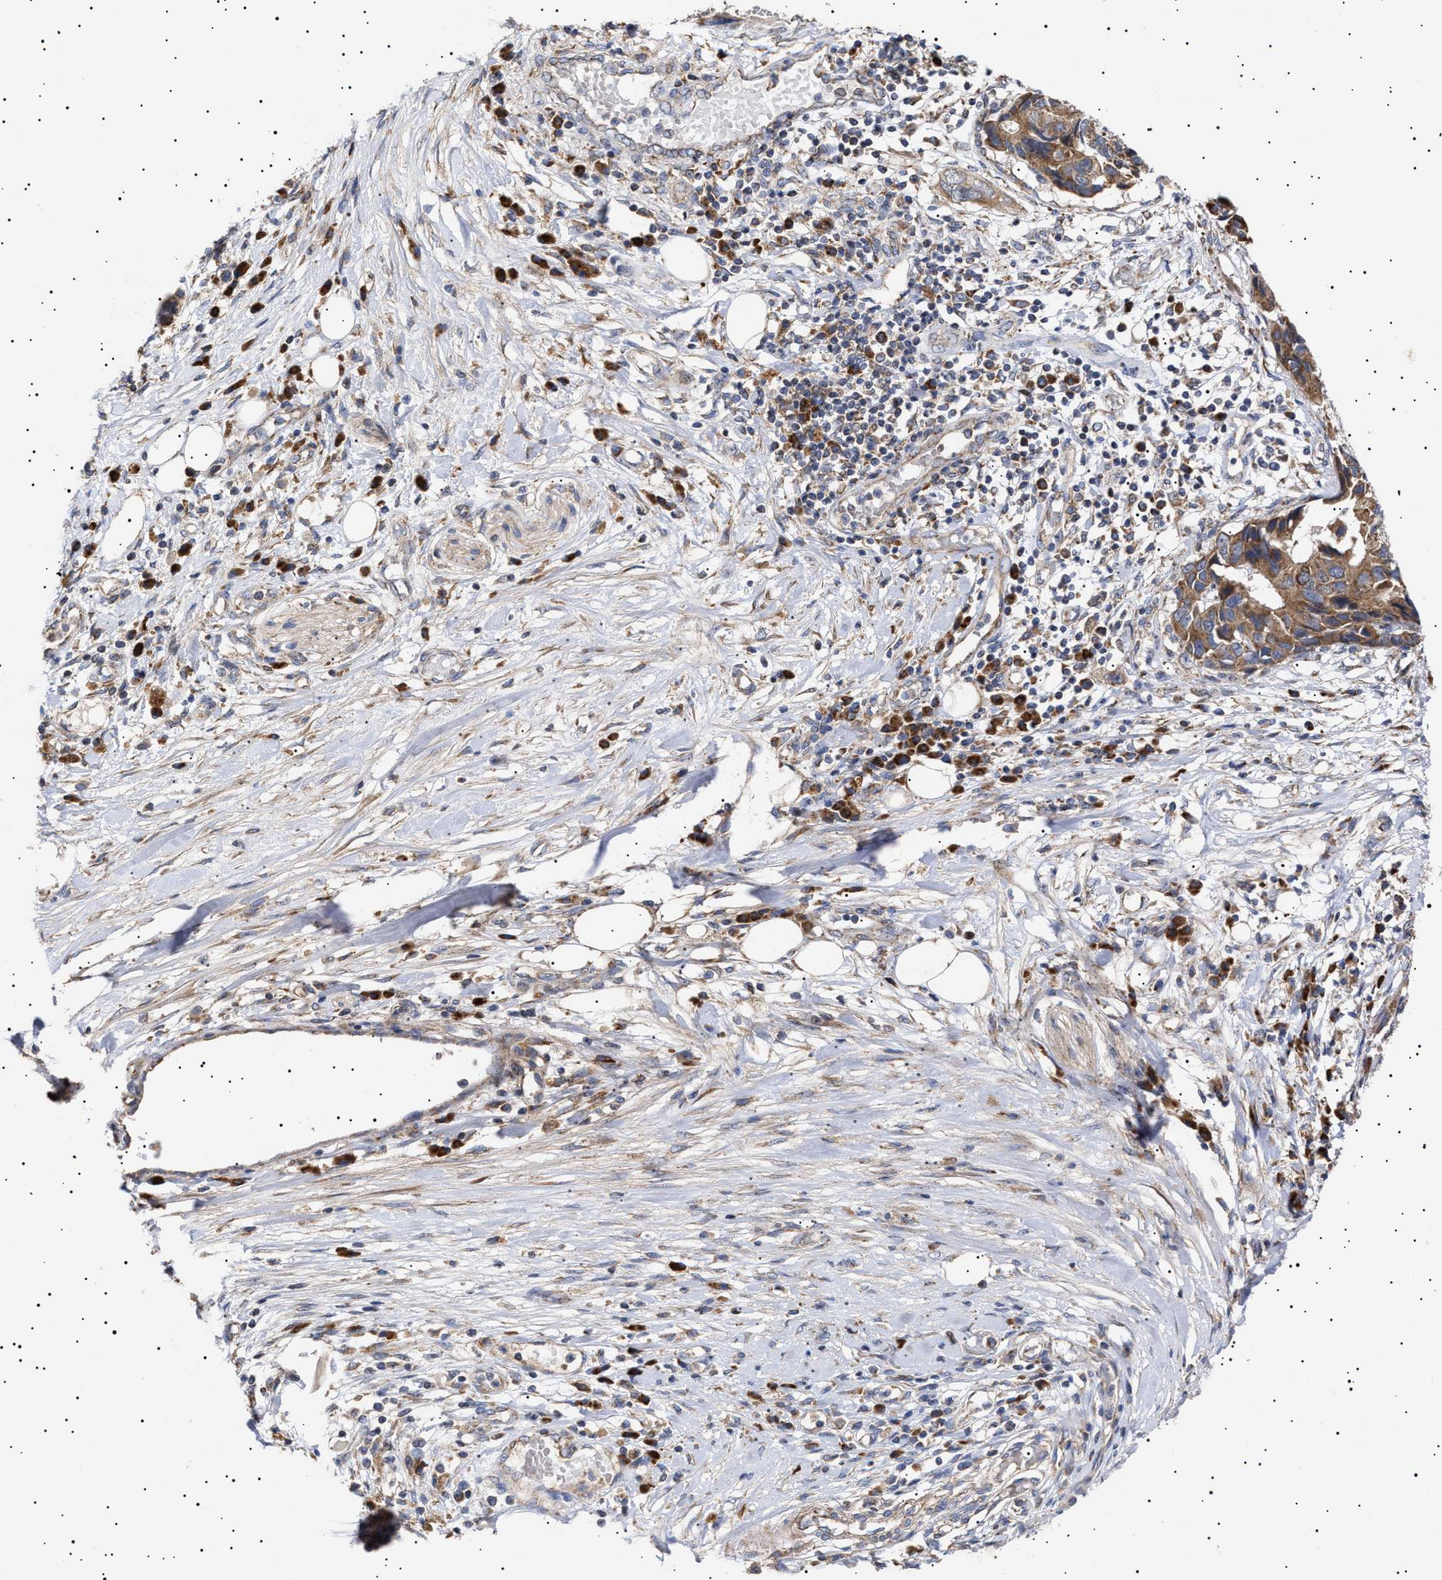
{"staining": {"intensity": "moderate", "quantity": ">75%", "location": "cytoplasmic/membranous"}, "tissue": "pancreatic cancer", "cell_type": "Tumor cells", "image_type": "cancer", "snomed": [{"axis": "morphology", "description": "Adenocarcinoma, NOS"}, {"axis": "topography", "description": "Pancreas"}], "caption": "Immunohistochemical staining of adenocarcinoma (pancreatic) shows medium levels of moderate cytoplasmic/membranous positivity in about >75% of tumor cells.", "gene": "MRPL10", "patient": {"sex": "female", "age": 56}}